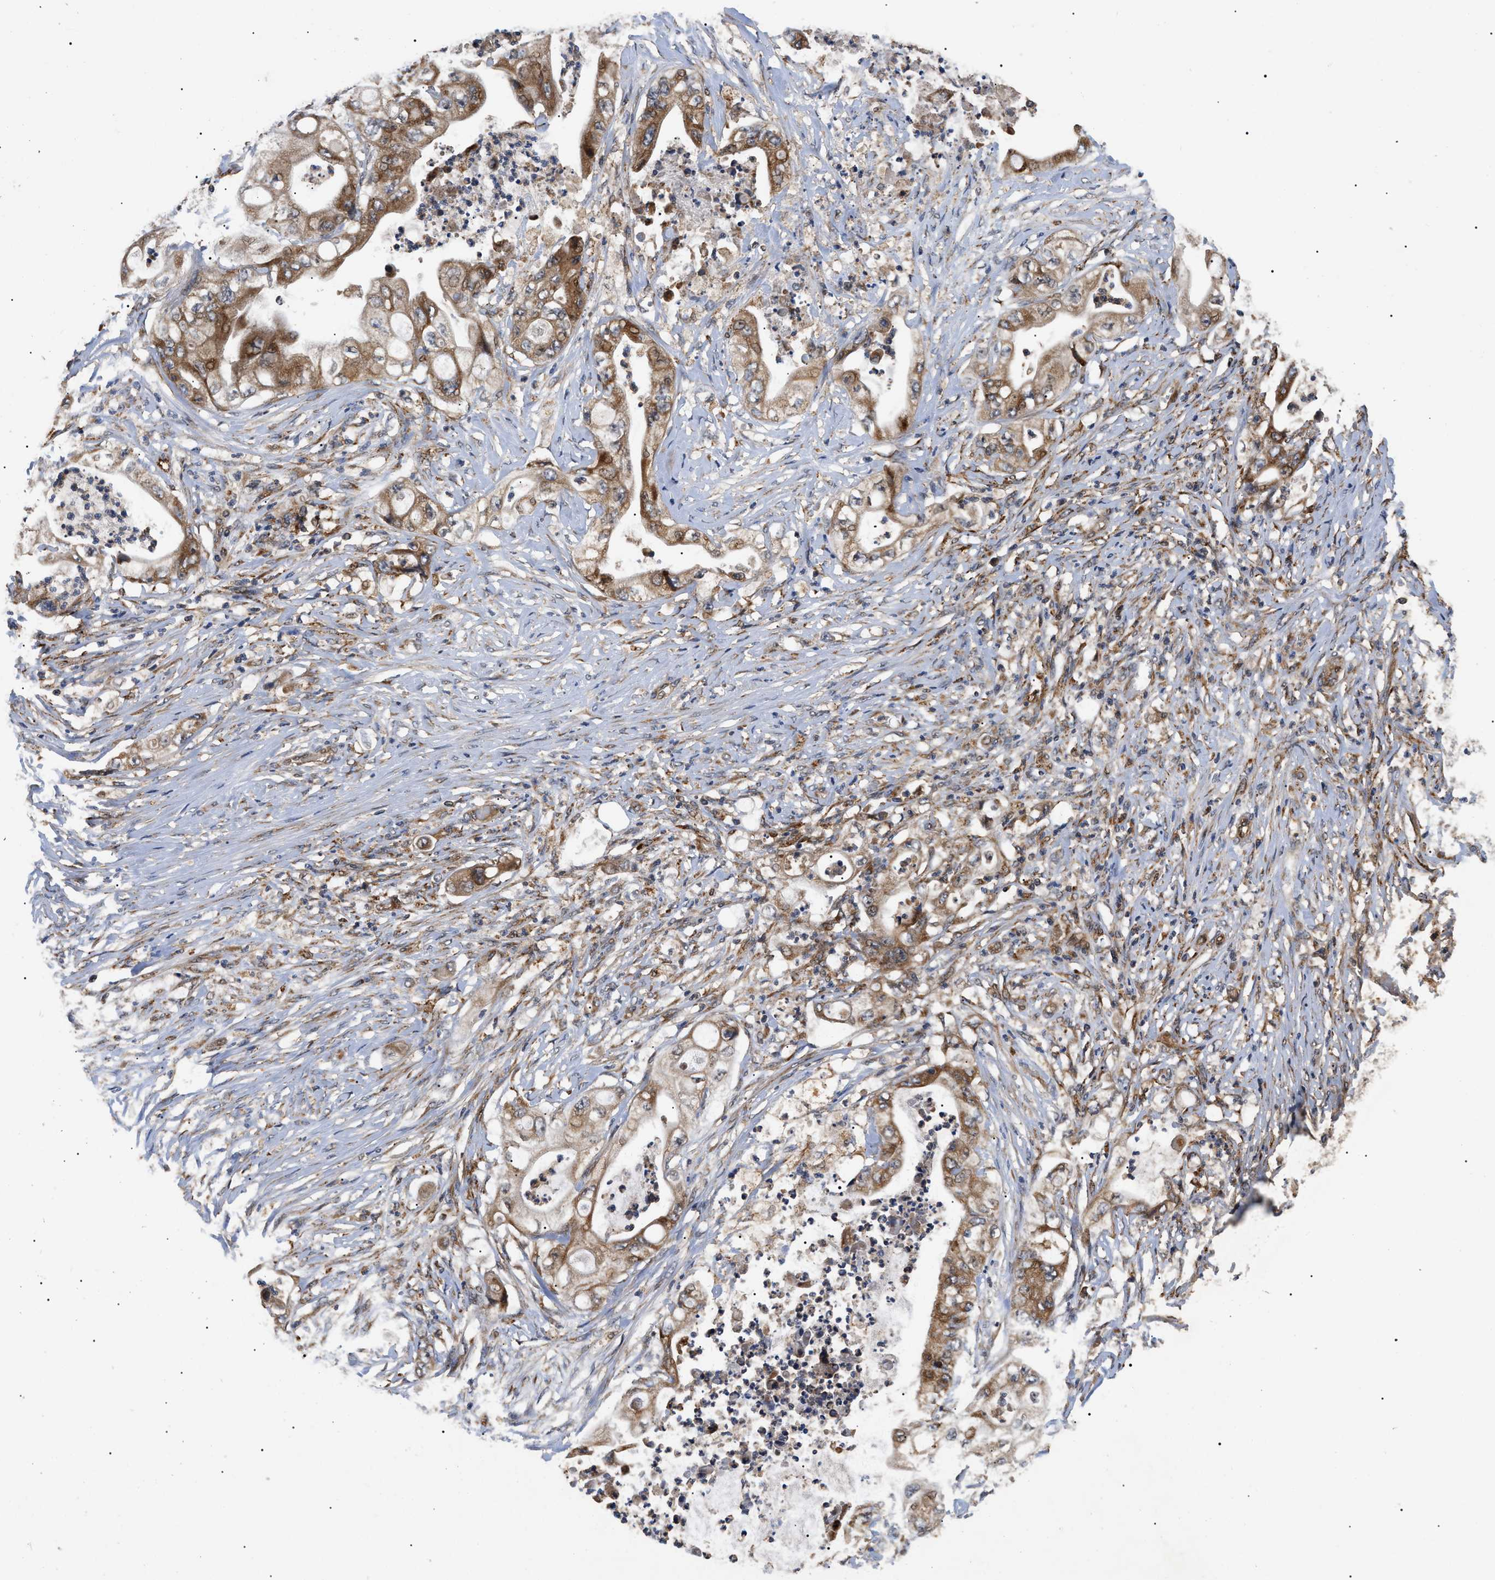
{"staining": {"intensity": "moderate", "quantity": ">75%", "location": "cytoplasmic/membranous"}, "tissue": "stomach cancer", "cell_type": "Tumor cells", "image_type": "cancer", "snomed": [{"axis": "morphology", "description": "Adenocarcinoma, NOS"}, {"axis": "topography", "description": "Stomach"}], "caption": "Brown immunohistochemical staining in human stomach adenocarcinoma shows moderate cytoplasmic/membranous expression in about >75% of tumor cells.", "gene": "ASTL", "patient": {"sex": "female", "age": 73}}